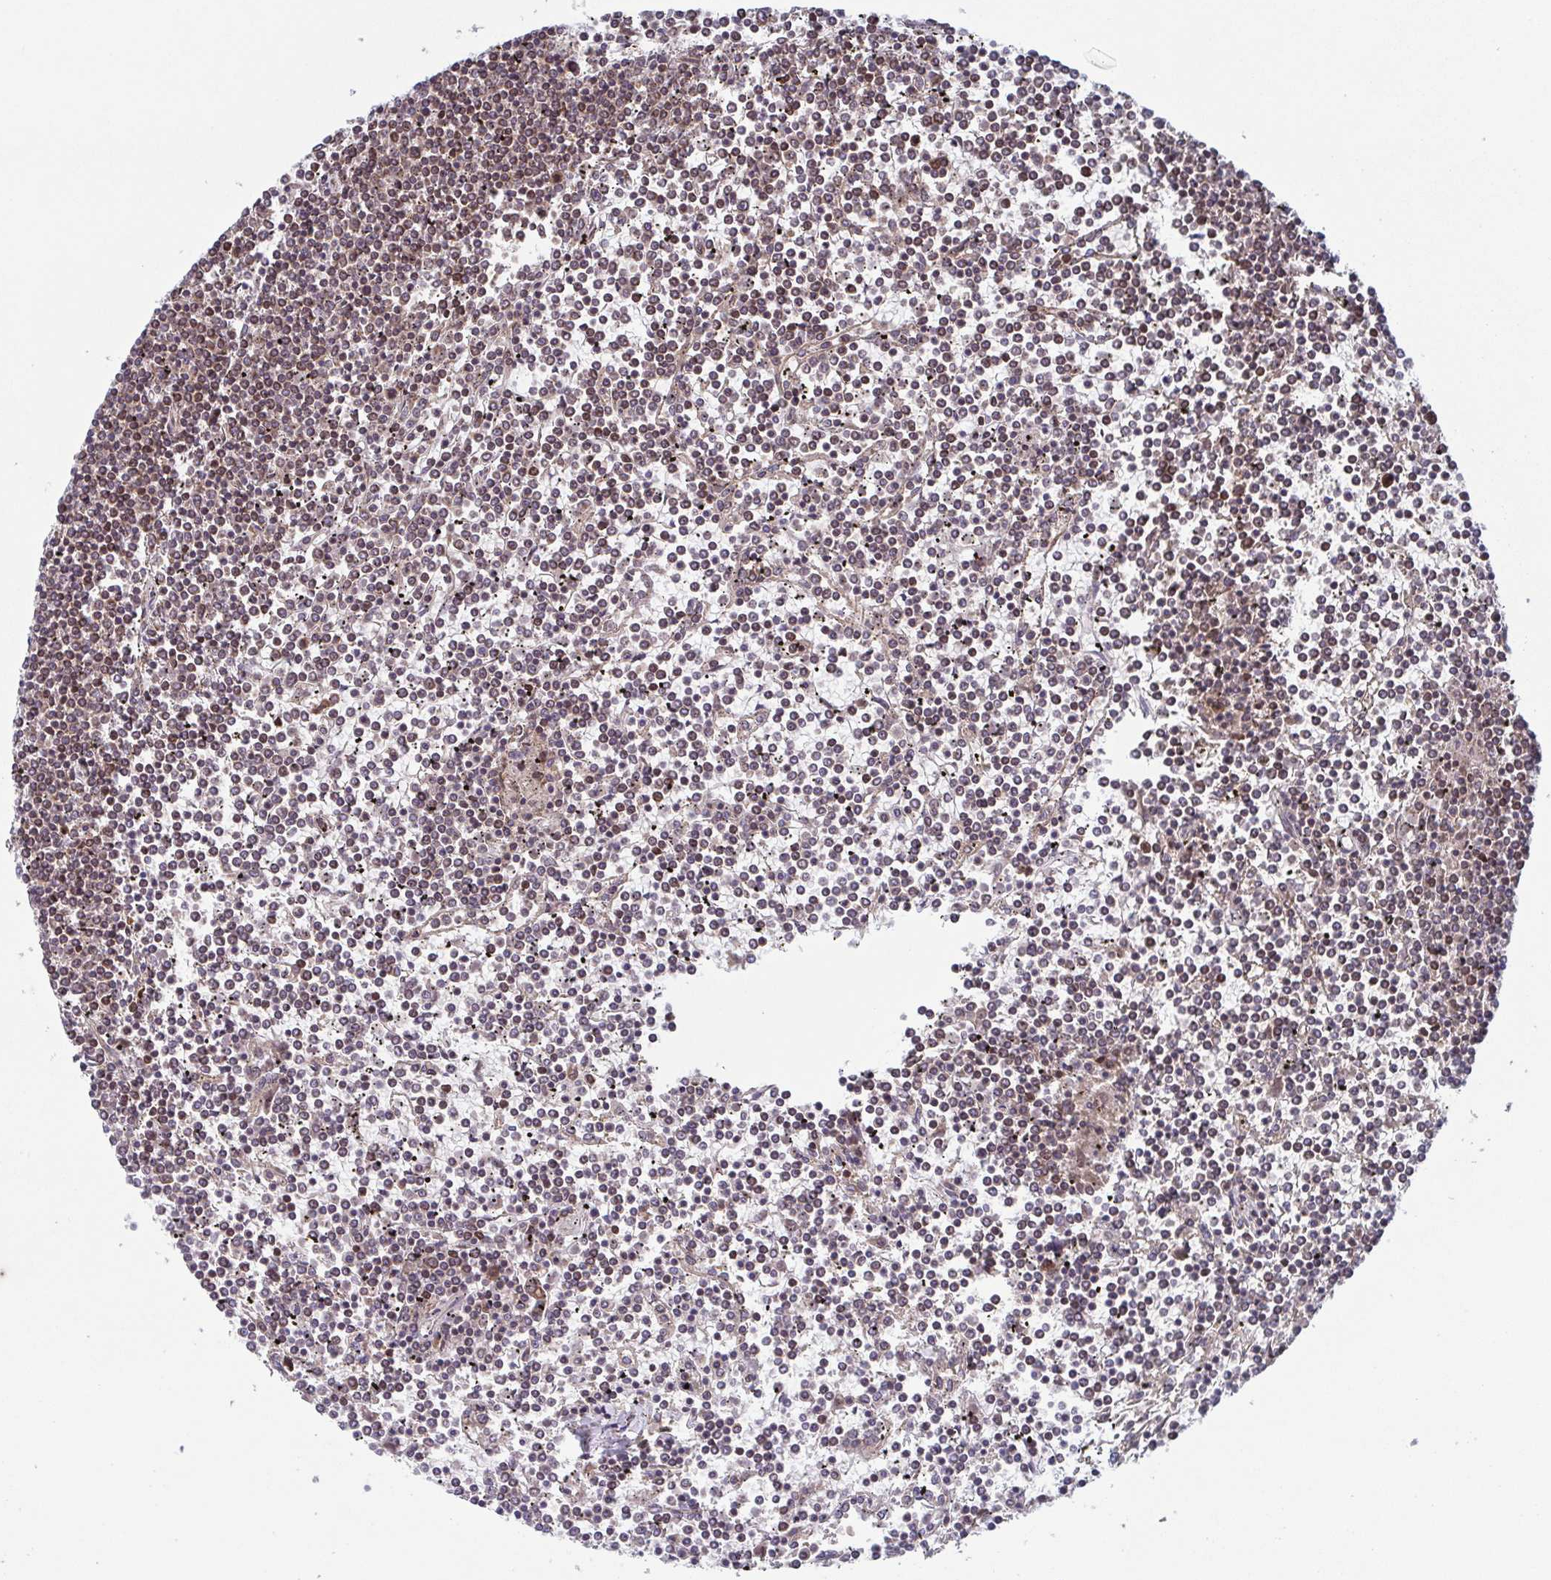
{"staining": {"intensity": "weak", "quantity": "25%-75%", "location": "cytoplasmic/membranous"}, "tissue": "lymphoma", "cell_type": "Tumor cells", "image_type": "cancer", "snomed": [{"axis": "morphology", "description": "Malignant lymphoma, non-Hodgkin's type, Low grade"}, {"axis": "topography", "description": "Spleen"}], "caption": "High-magnification brightfield microscopy of lymphoma stained with DAB (3,3'-diaminobenzidine) (brown) and counterstained with hematoxylin (blue). tumor cells exhibit weak cytoplasmic/membranous positivity is seen in about25%-75% of cells. The protein is shown in brown color, while the nuclei are stained blue.", "gene": "COPB1", "patient": {"sex": "female", "age": 19}}